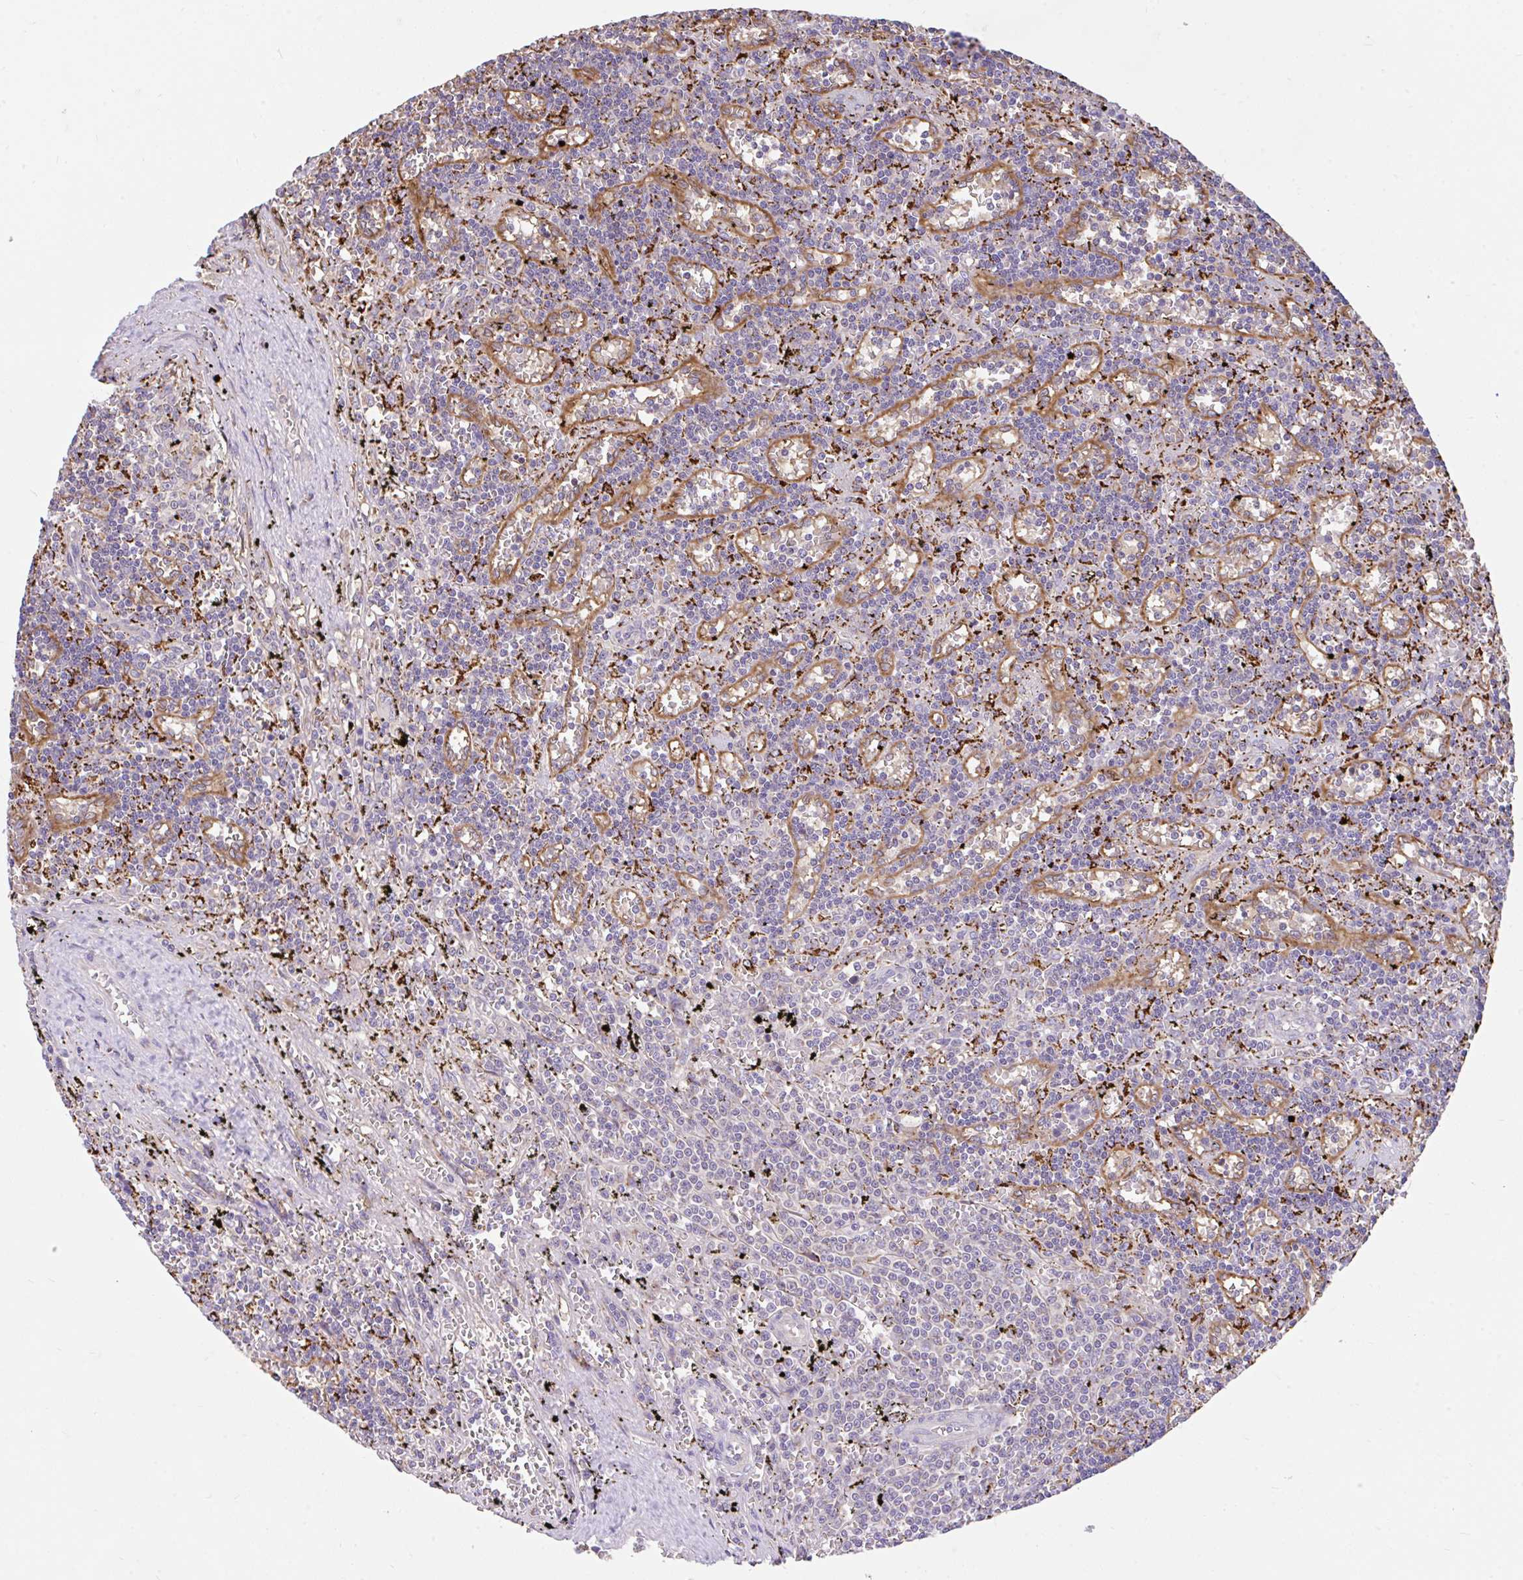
{"staining": {"intensity": "negative", "quantity": "none", "location": "none"}, "tissue": "lymphoma", "cell_type": "Tumor cells", "image_type": "cancer", "snomed": [{"axis": "morphology", "description": "Malignant lymphoma, non-Hodgkin's type, Low grade"}, {"axis": "topography", "description": "Spleen"}], "caption": "This is a image of immunohistochemistry (IHC) staining of lymphoma, which shows no positivity in tumor cells.", "gene": "RALBP1", "patient": {"sex": "male", "age": 60}}